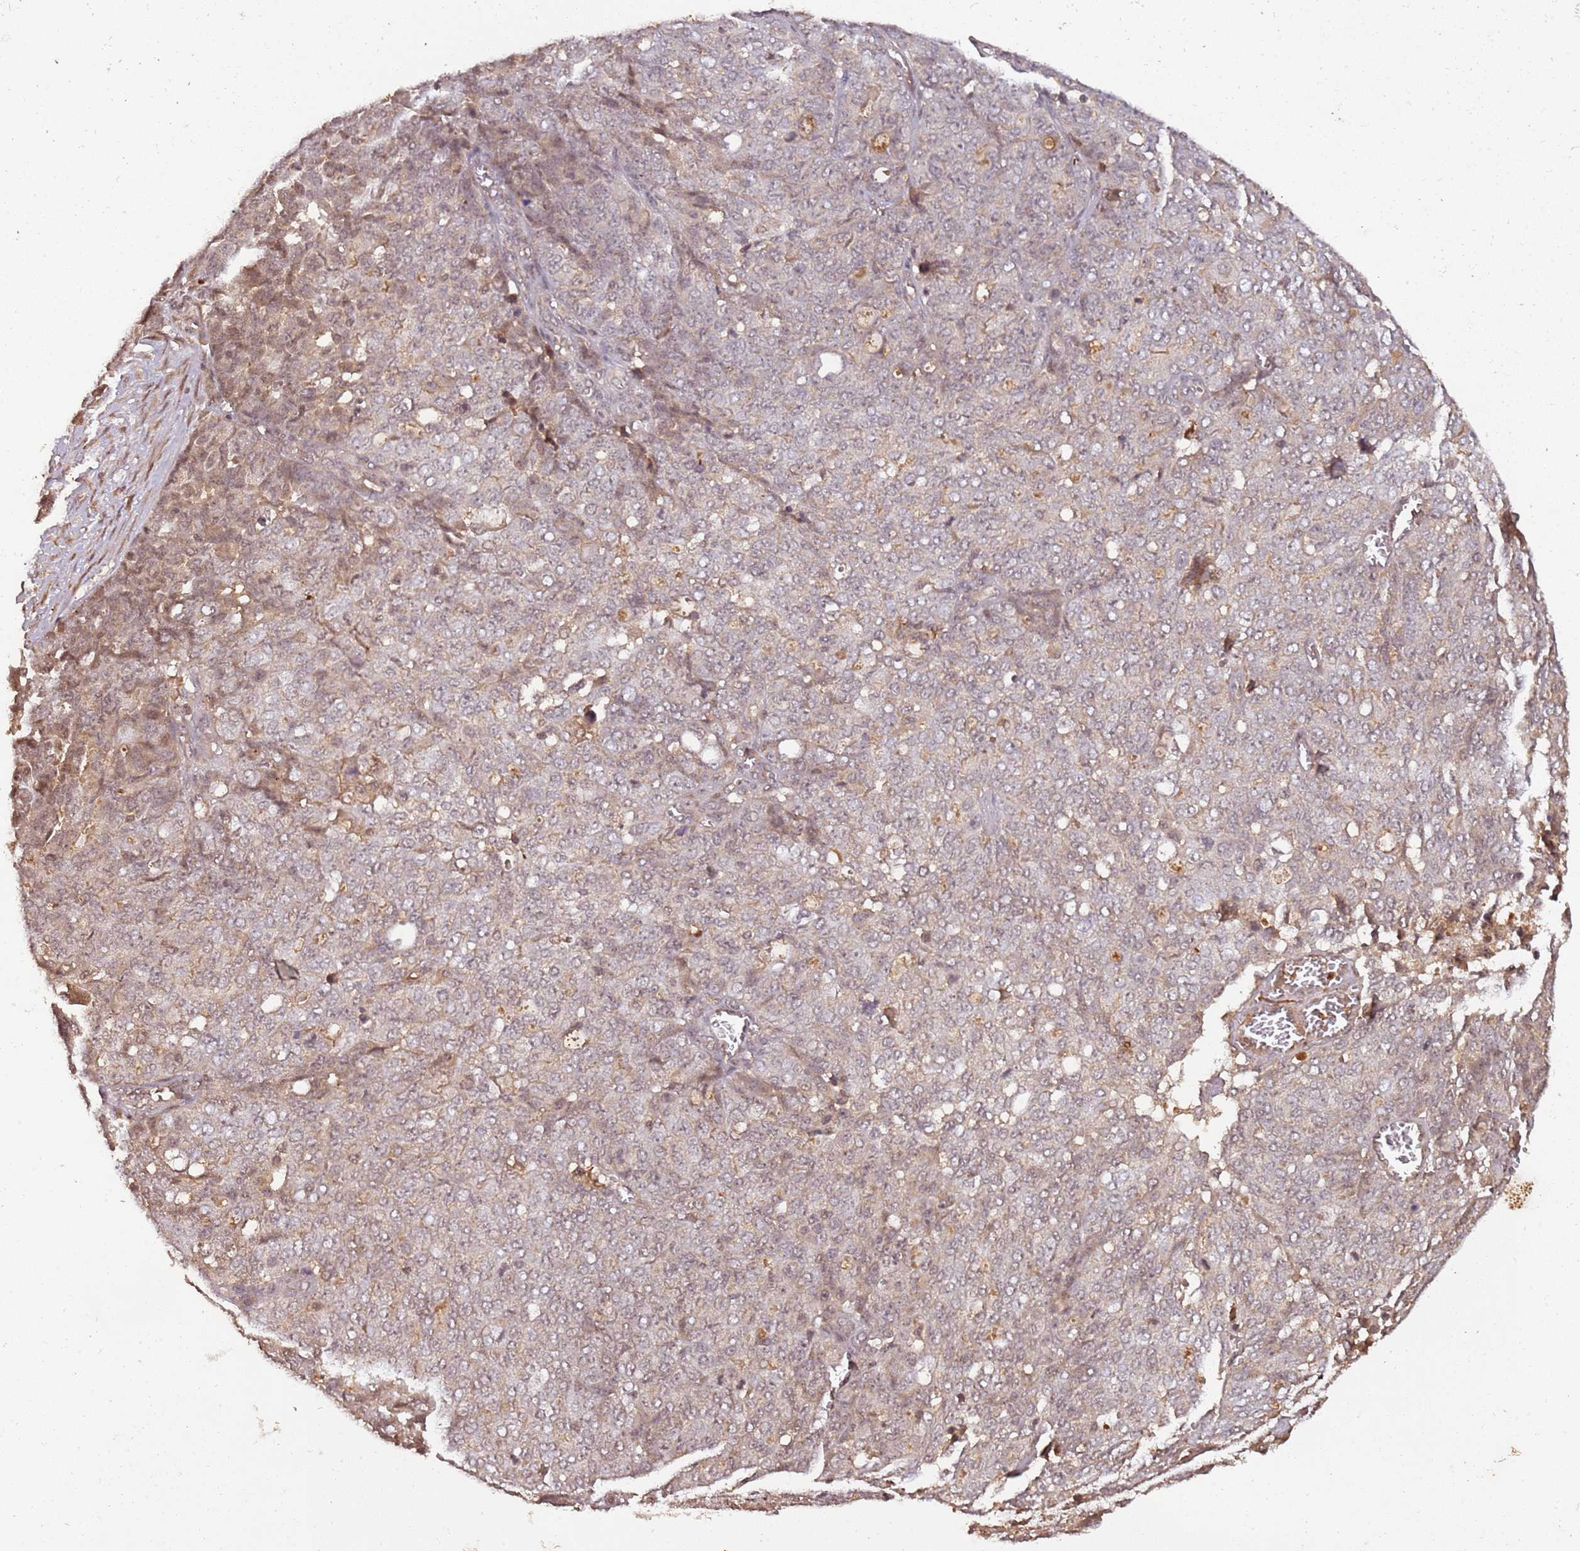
{"staining": {"intensity": "weak", "quantity": "<25%", "location": "nuclear"}, "tissue": "ovarian cancer", "cell_type": "Tumor cells", "image_type": "cancer", "snomed": [{"axis": "morphology", "description": "Cystadenocarcinoma, serous, NOS"}, {"axis": "topography", "description": "Soft tissue"}, {"axis": "topography", "description": "Ovary"}], "caption": "The image shows no significant positivity in tumor cells of ovarian cancer (serous cystadenocarcinoma).", "gene": "COL1A2", "patient": {"sex": "female", "age": 57}}